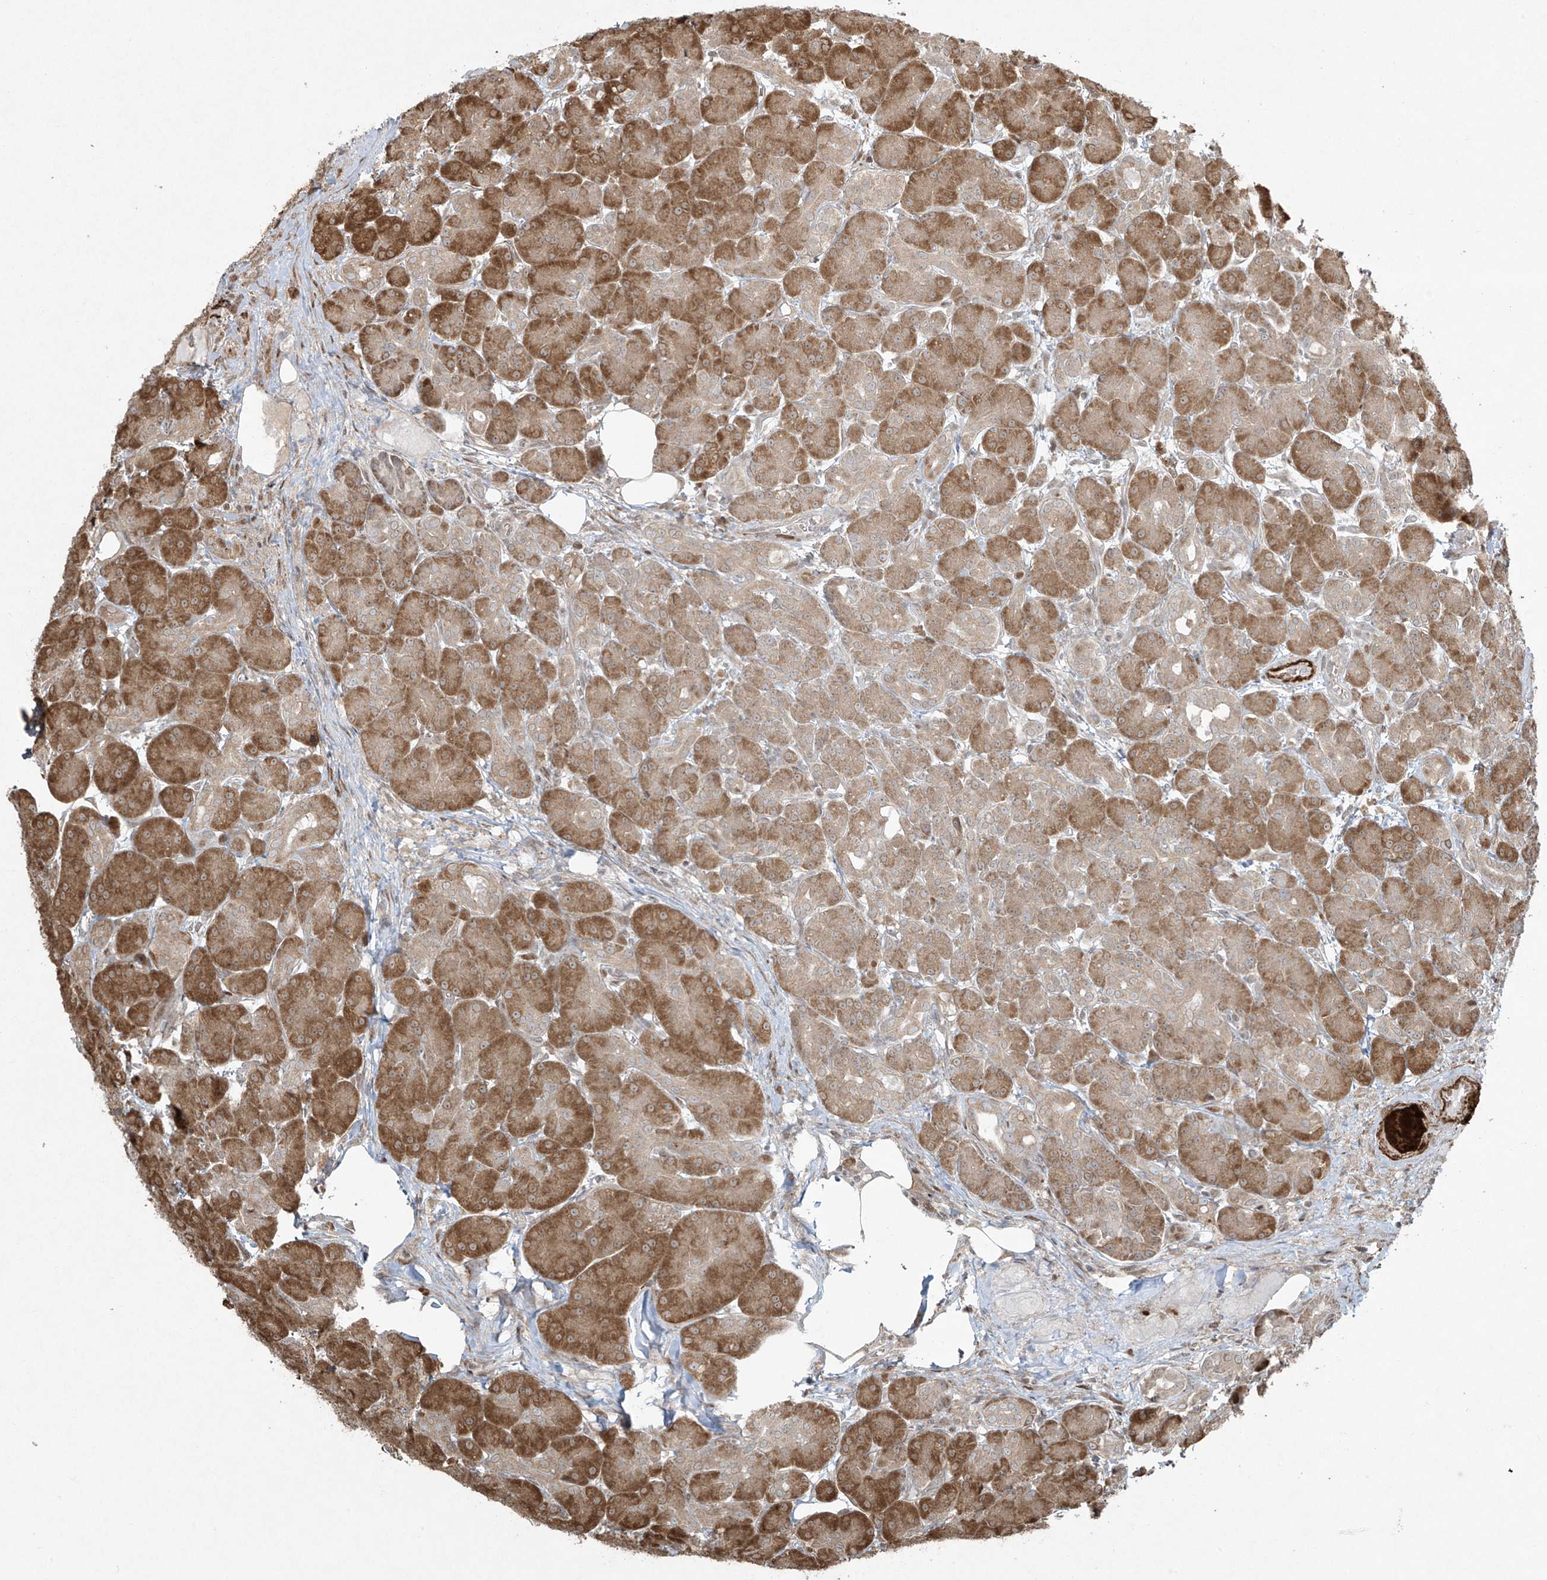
{"staining": {"intensity": "moderate", "quantity": ">75%", "location": "cytoplasmic/membranous"}, "tissue": "pancreas", "cell_type": "Exocrine glandular cells", "image_type": "normal", "snomed": [{"axis": "morphology", "description": "Normal tissue, NOS"}, {"axis": "topography", "description": "Pancreas"}], "caption": "Moderate cytoplasmic/membranous staining for a protein is identified in approximately >75% of exocrine glandular cells of normal pancreas using immunohistochemistry.", "gene": "TTC22", "patient": {"sex": "male", "age": 63}}